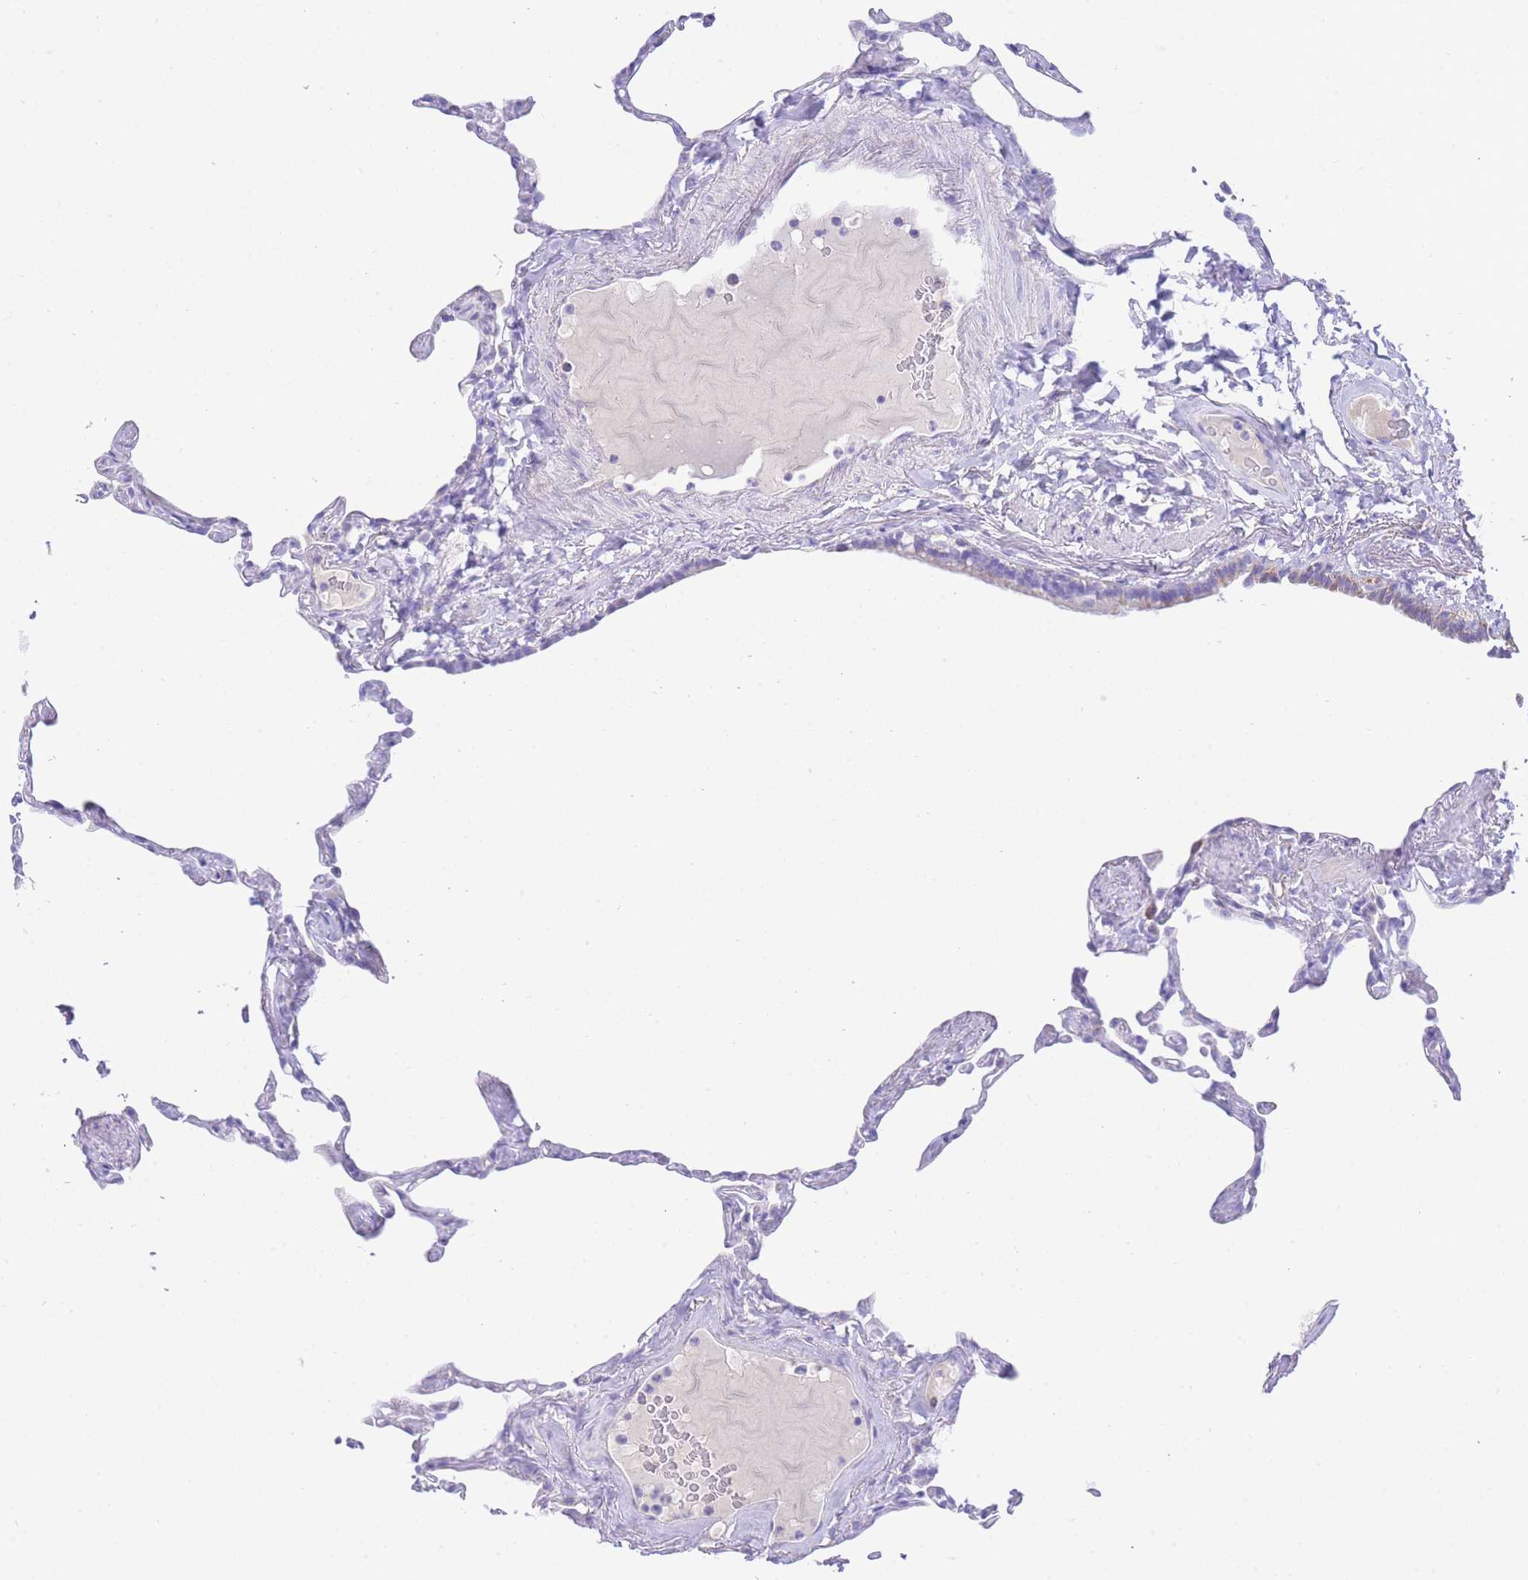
{"staining": {"intensity": "negative", "quantity": "none", "location": "none"}, "tissue": "lung", "cell_type": "Alveolar cells", "image_type": "normal", "snomed": [{"axis": "morphology", "description": "Normal tissue, NOS"}, {"axis": "topography", "description": "Lung"}], "caption": "An immunohistochemistry (IHC) histopathology image of unremarkable lung is shown. There is no staining in alveolar cells of lung. Nuclei are stained in blue.", "gene": "ACSM4", "patient": {"sex": "male", "age": 65}}